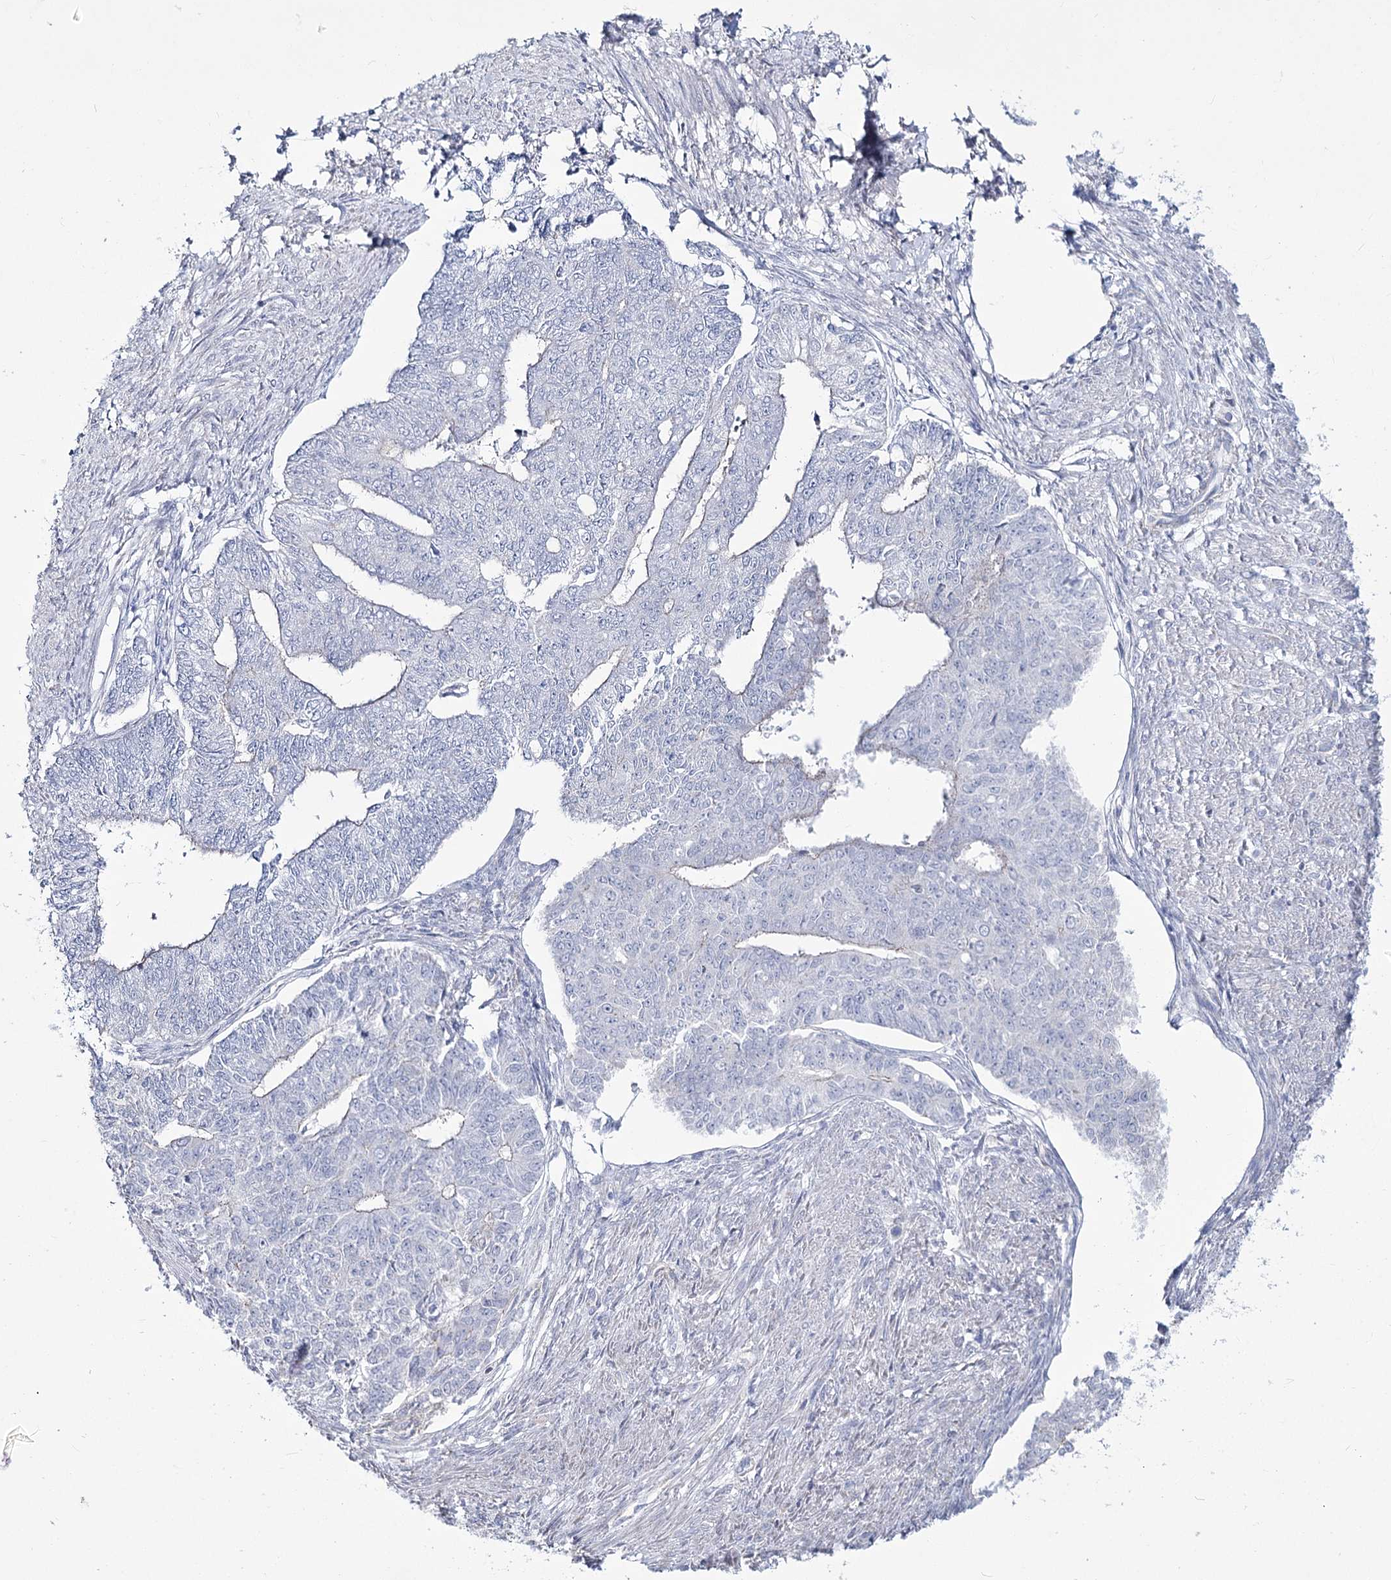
{"staining": {"intensity": "negative", "quantity": "none", "location": "none"}, "tissue": "endometrial cancer", "cell_type": "Tumor cells", "image_type": "cancer", "snomed": [{"axis": "morphology", "description": "Adenocarcinoma, NOS"}, {"axis": "topography", "description": "Endometrium"}], "caption": "Adenocarcinoma (endometrial) was stained to show a protein in brown. There is no significant expression in tumor cells.", "gene": "ME3", "patient": {"sex": "female", "age": 32}}